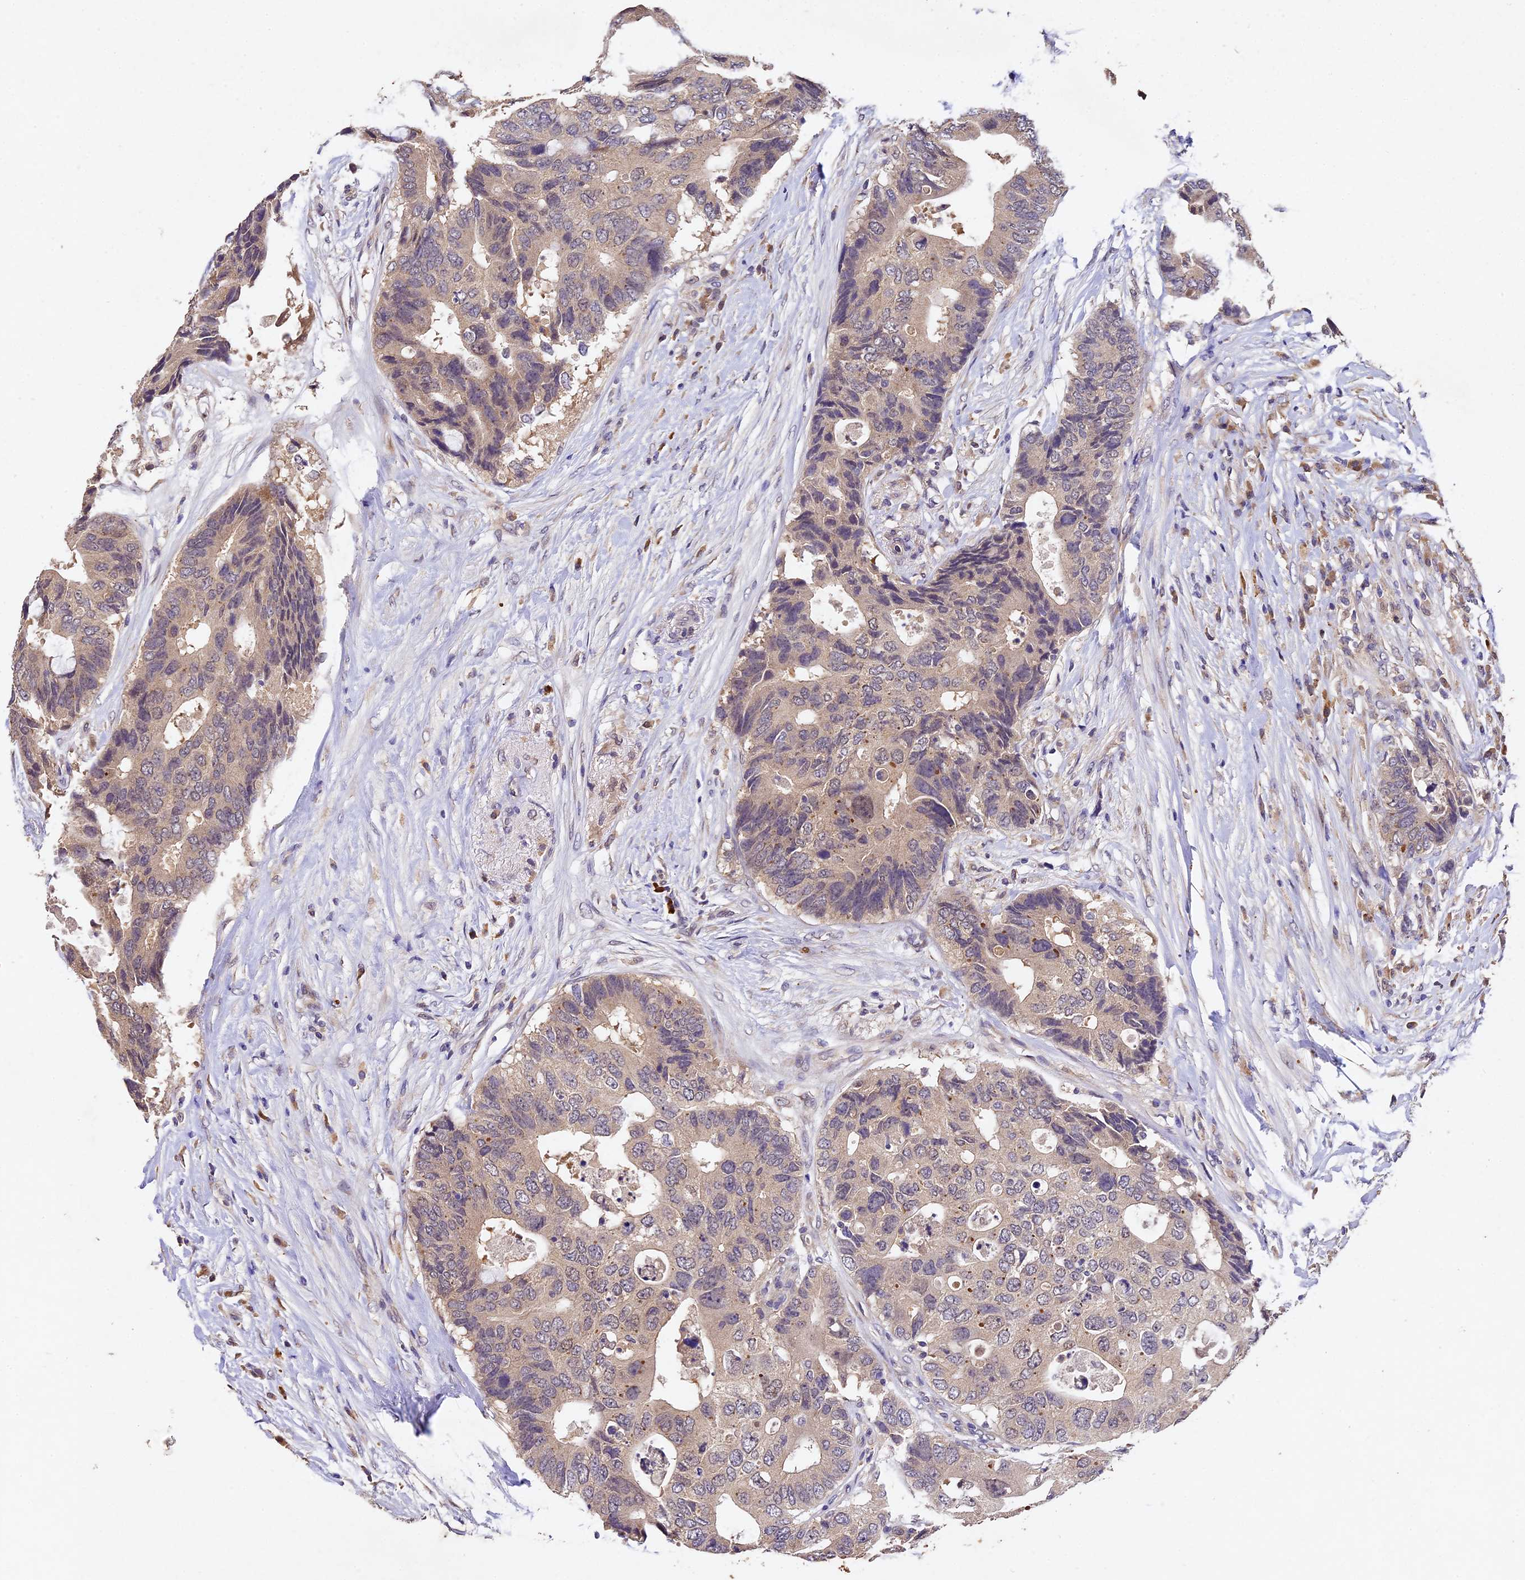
{"staining": {"intensity": "negative", "quantity": "none", "location": "none"}, "tissue": "colorectal cancer", "cell_type": "Tumor cells", "image_type": "cancer", "snomed": [{"axis": "morphology", "description": "Adenocarcinoma, NOS"}, {"axis": "topography", "description": "Colon"}], "caption": "IHC histopathology image of human colorectal cancer (adenocarcinoma) stained for a protein (brown), which exhibits no expression in tumor cells.", "gene": "TMEM39B", "patient": {"sex": "male", "age": 71}}